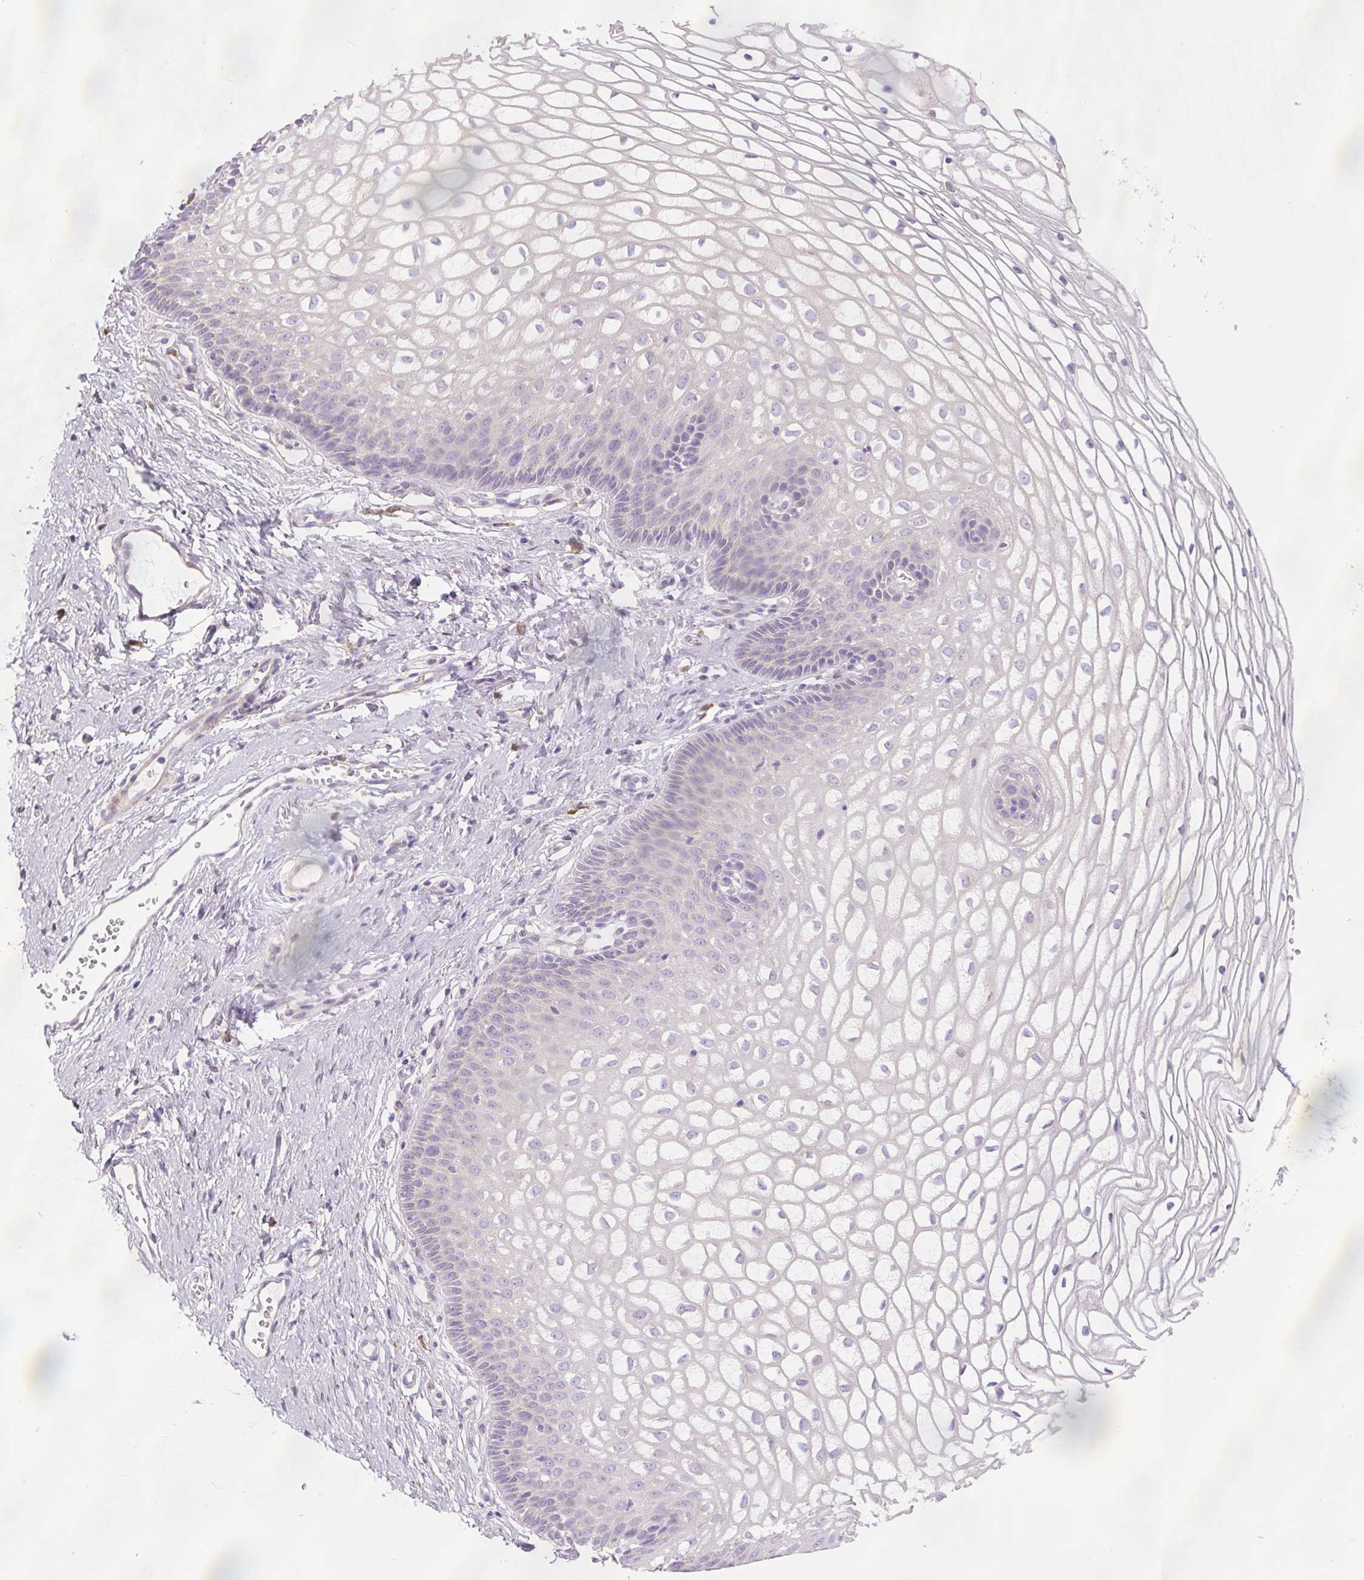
{"staining": {"intensity": "negative", "quantity": "none", "location": "none"}, "tissue": "cervix", "cell_type": "Glandular cells", "image_type": "normal", "snomed": [{"axis": "morphology", "description": "Normal tissue, NOS"}, {"axis": "topography", "description": "Cervix"}], "caption": "Protein analysis of unremarkable cervix displays no significant staining in glandular cells. Brightfield microscopy of IHC stained with DAB (3,3'-diaminobenzidine) (brown) and hematoxylin (blue), captured at high magnification.", "gene": "PWWP3B", "patient": {"sex": "female", "age": 36}}